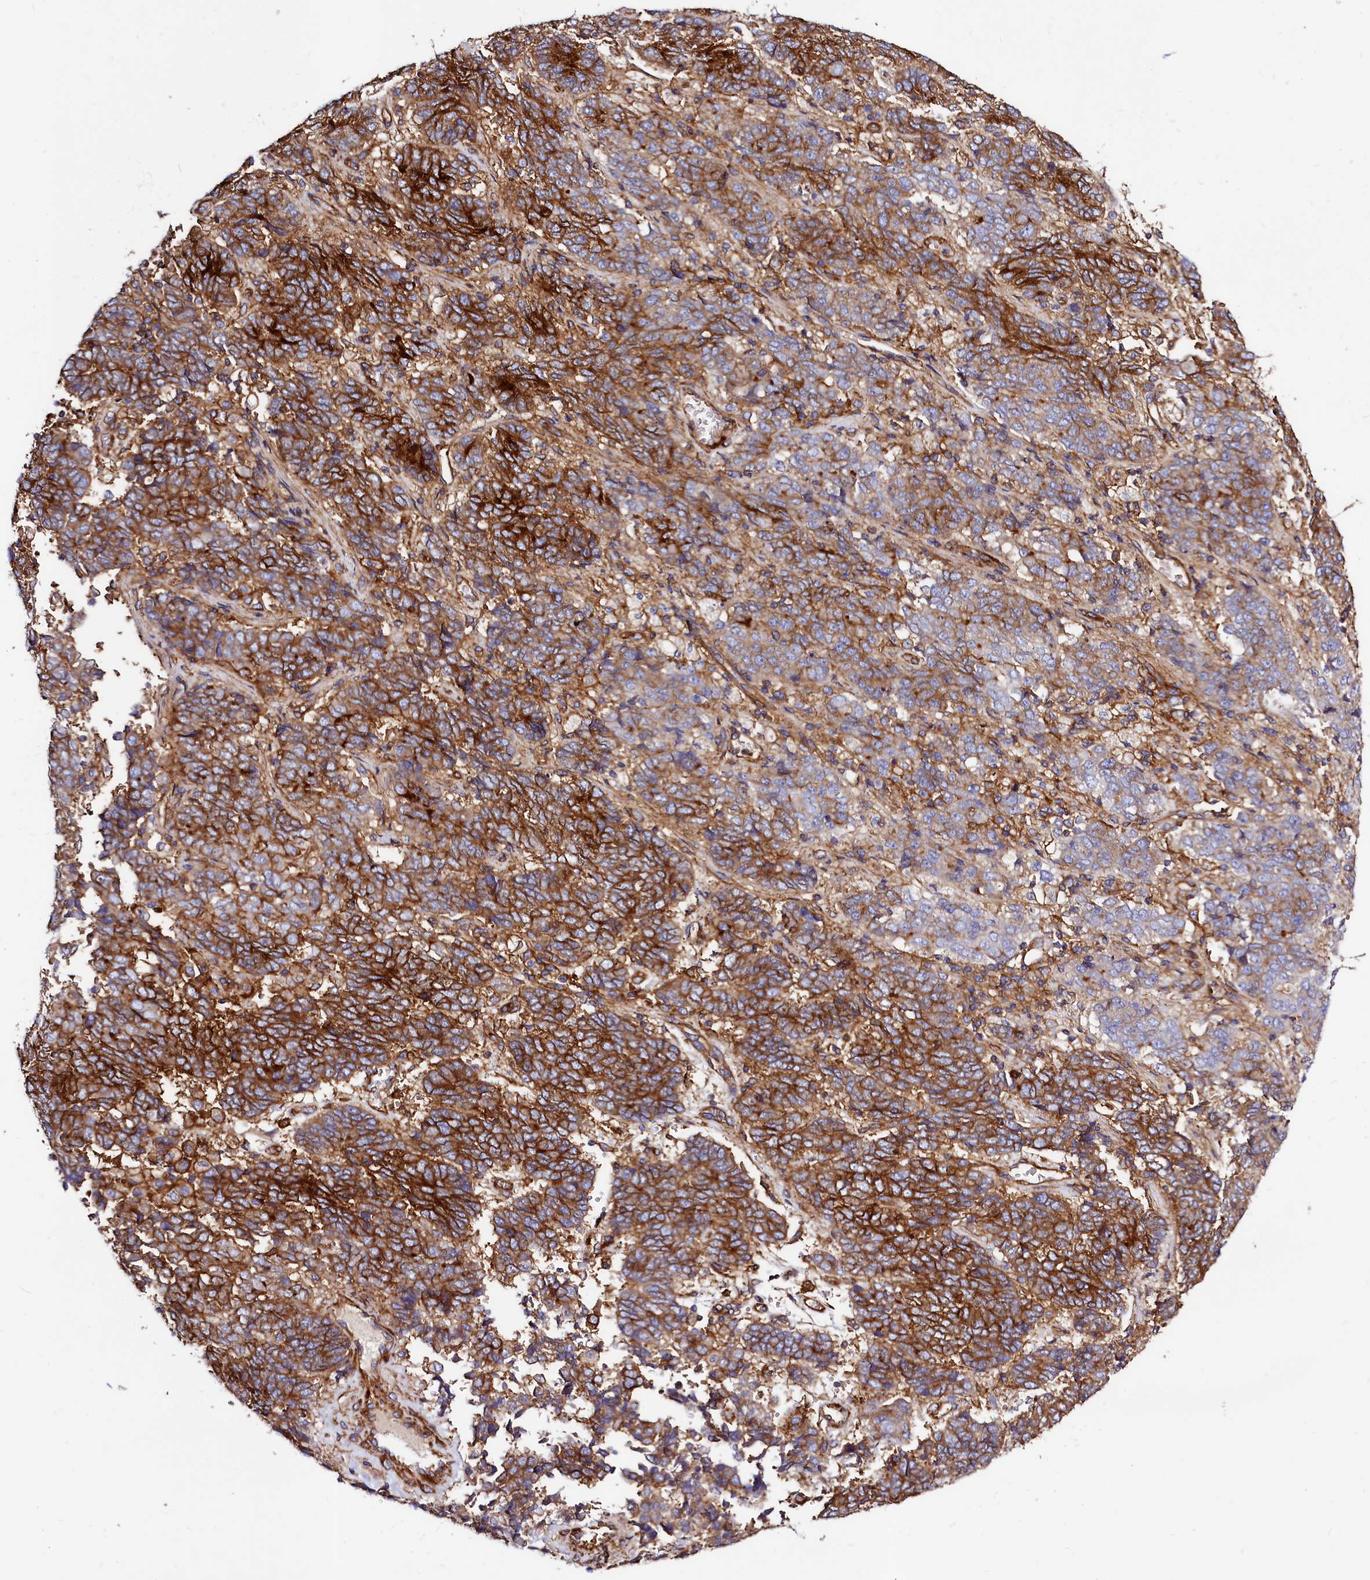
{"staining": {"intensity": "strong", "quantity": ">75%", "location": "cytoplasmic/membranous"}, "tissue": "endometrial cancer", "cell_type": "Tumor cells", "image_type": "cancer", "snomed": [{"axis": "morphology", "description": "Adenocarcinoma, NOS"}, {"axis": "topography", "description": "Endometrium"}], "caption": "Immunohistochemistry (IHC) (DAB) staining of human adenocarcinoma (endometrial) demonstrates strong cytoplasmic/membranous protein staining in about >75% of tumor cells.", "gene": "ANO6", "patient": {"sex": "female", "age": 80}}